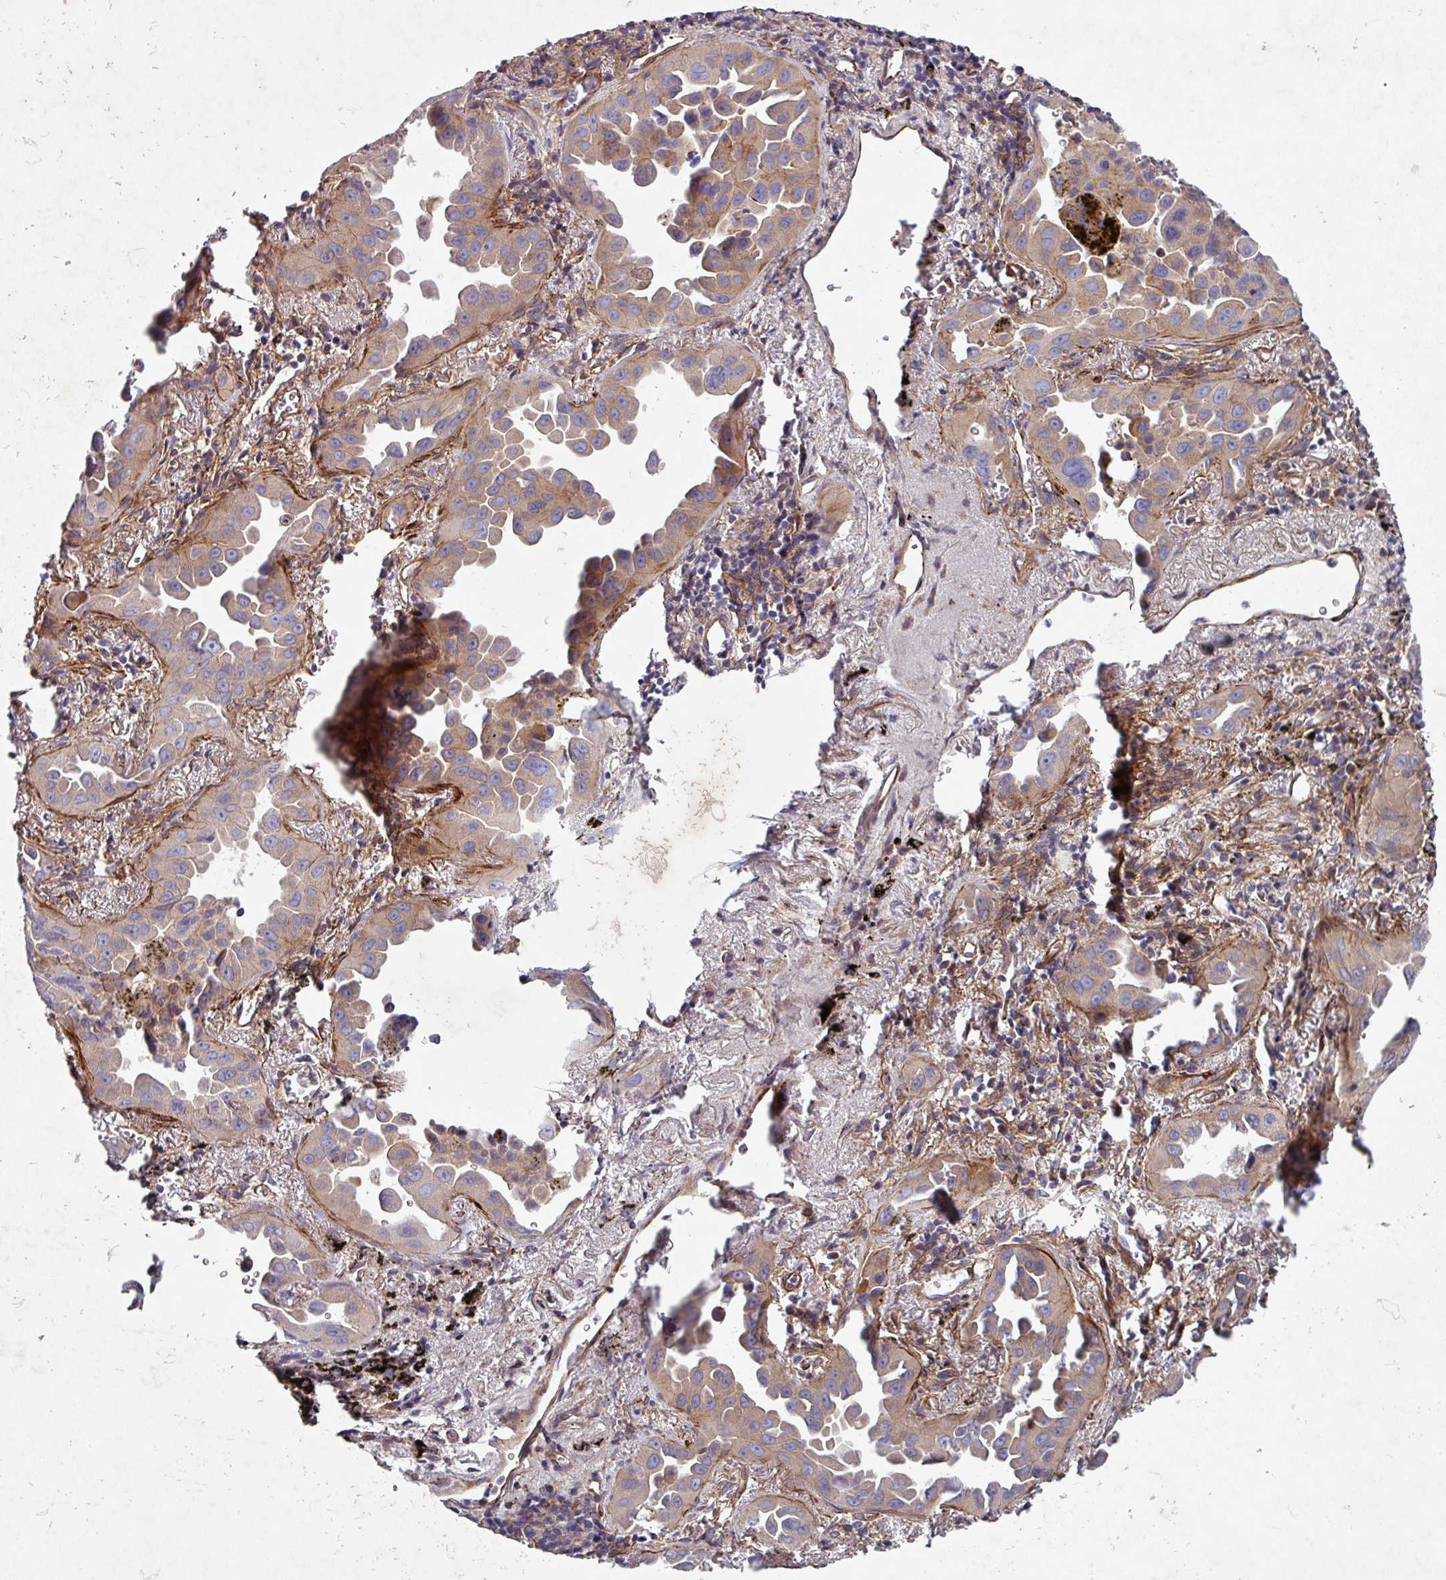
{"staining": {"intensity": "weak", "quantity": "25%-75%", "location": "cytoplasmic/membranous"}, "tissue": "lung cancer", "cell_type": "Tumor cells", "image_type": "cancer", "snomed": [{"axis": "morphology", "description": "Adenocarcinoma, NOS"}, {"axis": "topography", "description": "Lung"}], "caption": "Human lung cancer stained for a protein (brown) demonstrates weak cytoplasmic/membranous positive expression in approximately 25%-75% of tumor cells.", "gene": "ATP2C2", "patient": {"sex": "male", "age": 68}}